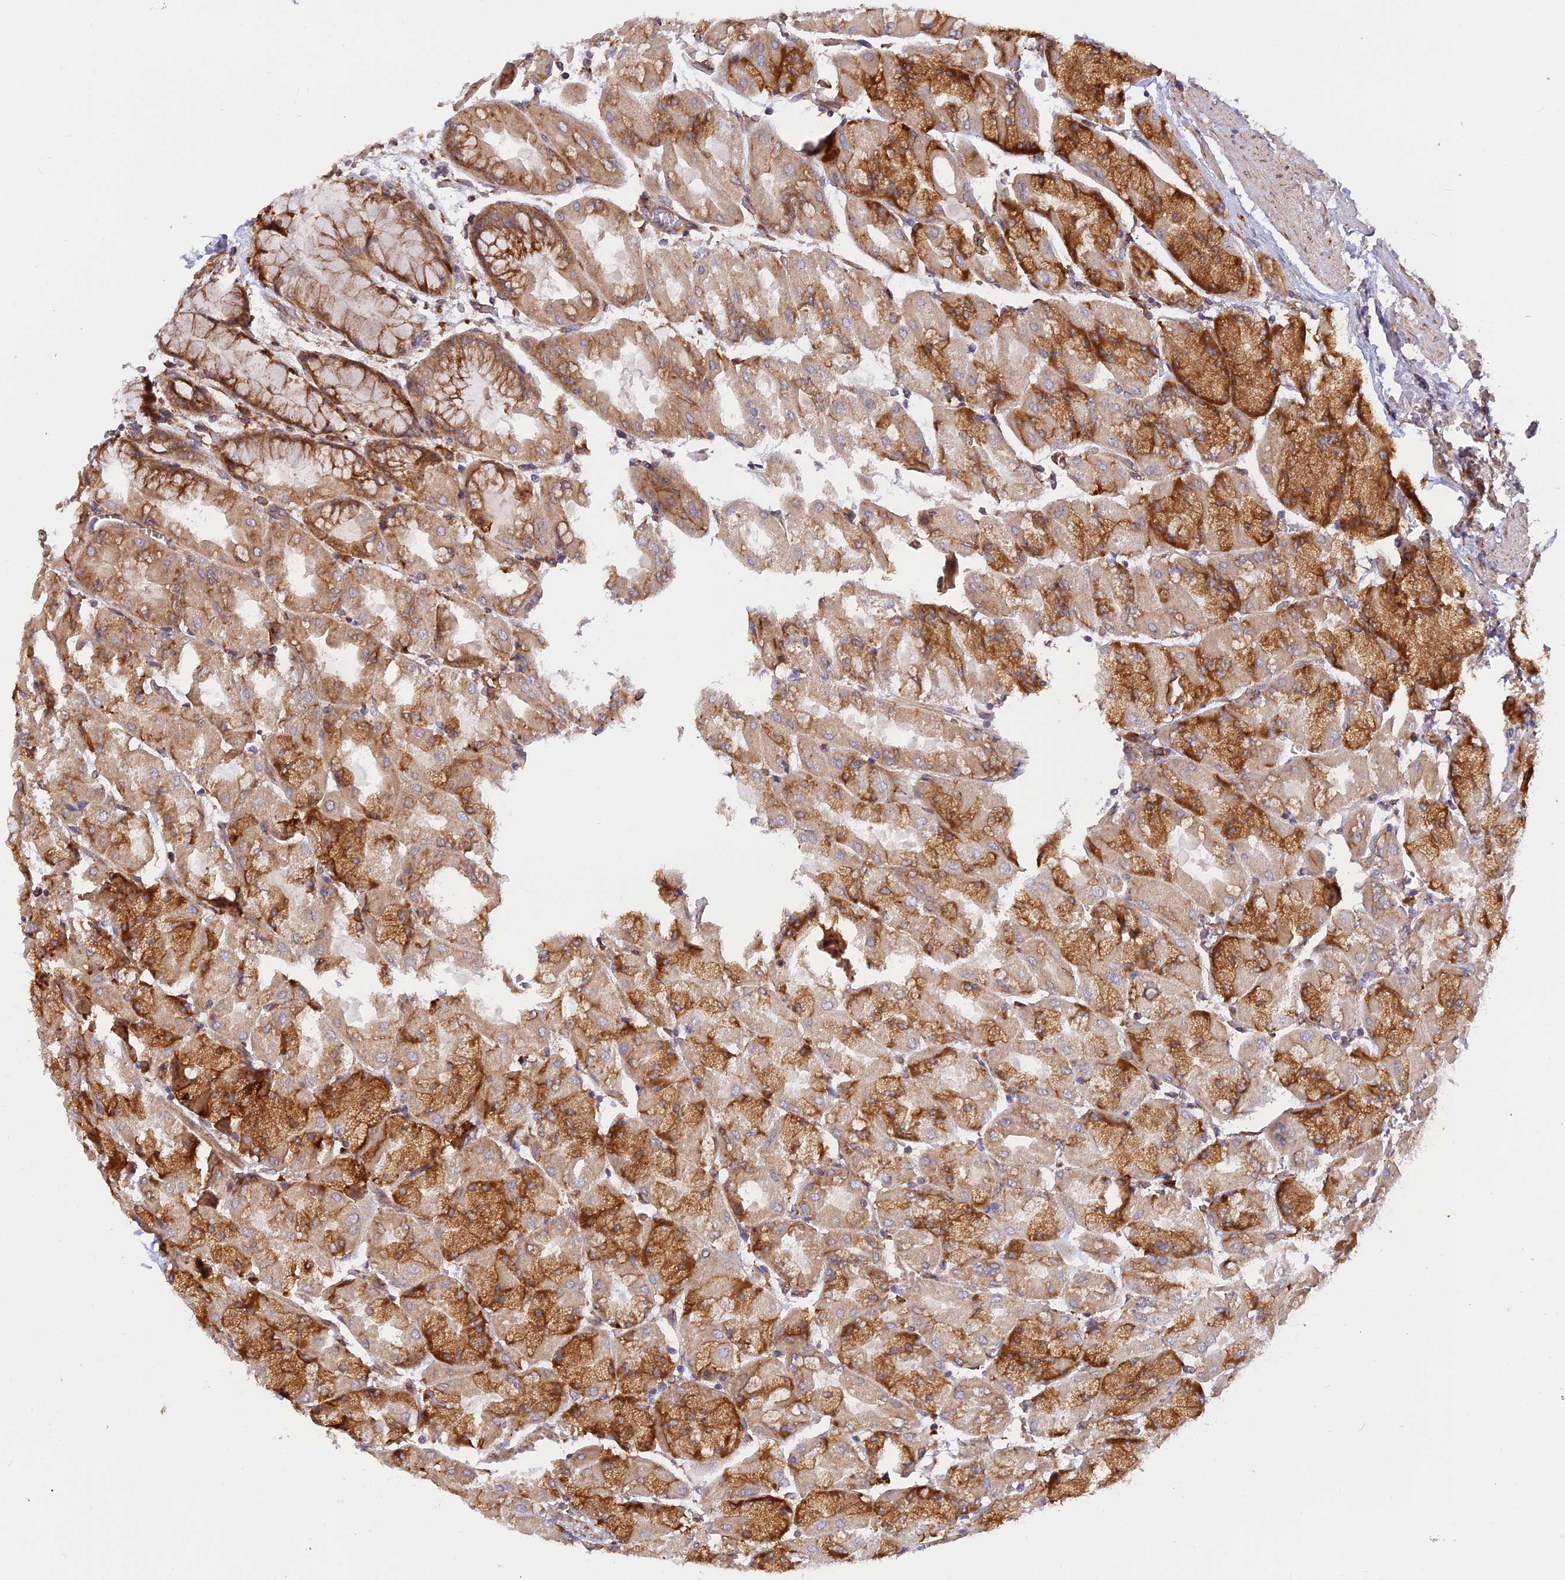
{"staining": {"intensity": "strong", "quantity": "25%-75%", "location": "cytoplasmic/membranous"}, "tissue": "stomach", "cell_type": "Glandular cells", "image_type": "normal", "snomed": [{"axis": "morphology", "description": "Normal tissue, NOS"}, {"axis": "topography", "description": "Stomach"}], "caption": "An image of stomach stained for a protein displays strong cytoplasmic/membranous brown staining in glandular cells.", "gene": "RPL5", "patient": {"sex": "female", "age": 61}}